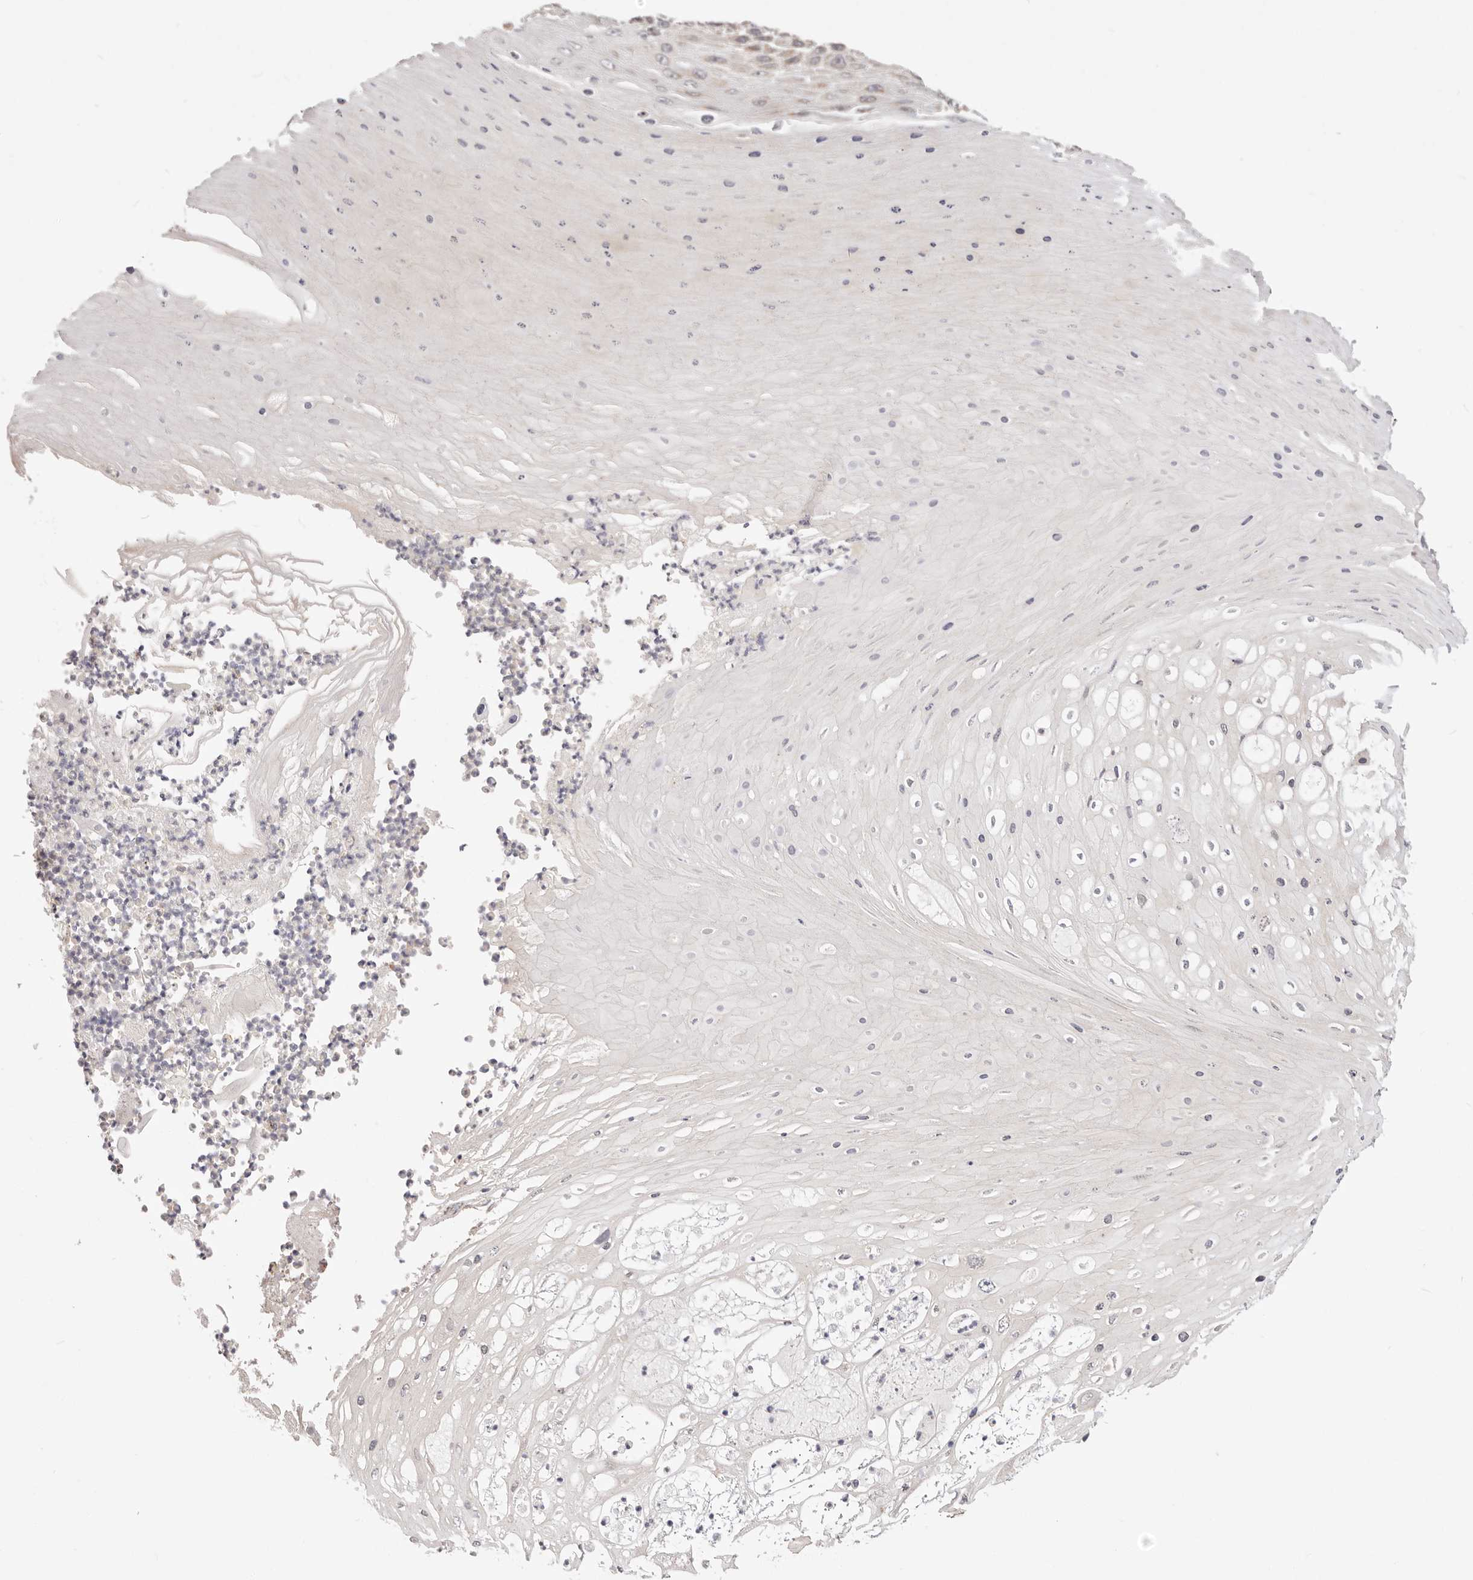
{"staining": {"intensity": "weak", "quantity": "25%-75%", "location": "cytoplasmic/membranous"}, "tissue": "skin cancer", "cell_type": "Tumor cells", "image_type": "cancer", "snomed": [{"axis": "morphology", "description": "Squamous cell carcinoma, NOS"}, {"axis": "topography", "description": "Skin"}], "caption": "Immunohistochemical staining of human skin cancer (squamous cell carcinoma) shows weak cytoplasmic/membranous protein positivity in approximately 25%-75% of tumor cells.", "gene": "KCMF1", "patient": {"sex": "female", "age": 88}}